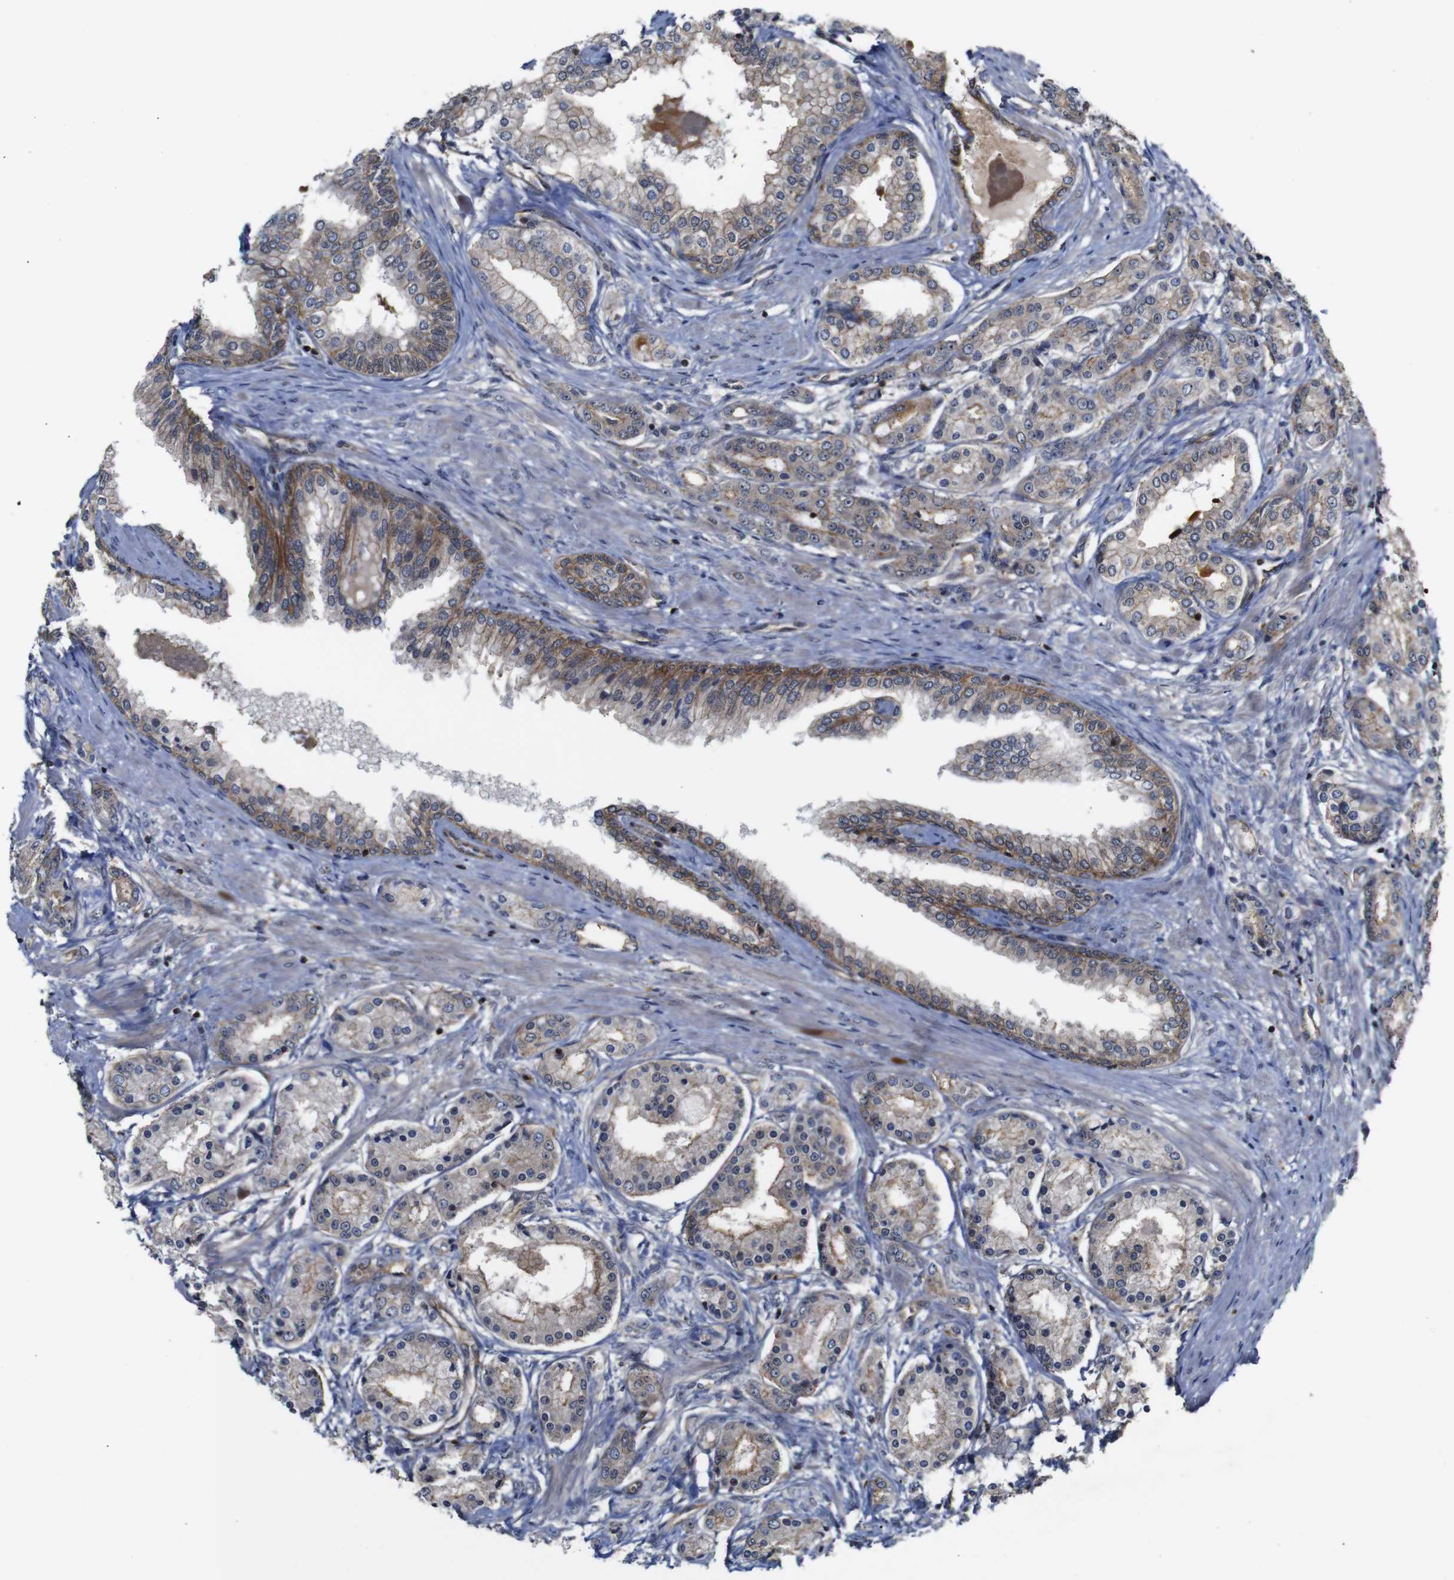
{"staining": {"intensity": "weak", "quantity": "25%-75%", "location": "cytoplasmic/membranous"}, "tissue": "prostate cancer", "cell_type": "Tumor cells", "image_type": "cancer", "snomed": [{"axis": "morphology", "description": "Adenocarcinoma, High grade"}, {"axis": "topography", "description": "Prostate"}], "caption": "Prostate cancer (high-grade adenocarcinoma) tissue reveals weak cytoplasmic/membranous positivity in about 25%-75% of tumor cells", "gene": "NANOS1", "patient": {"sex": "male", "age": 59}}